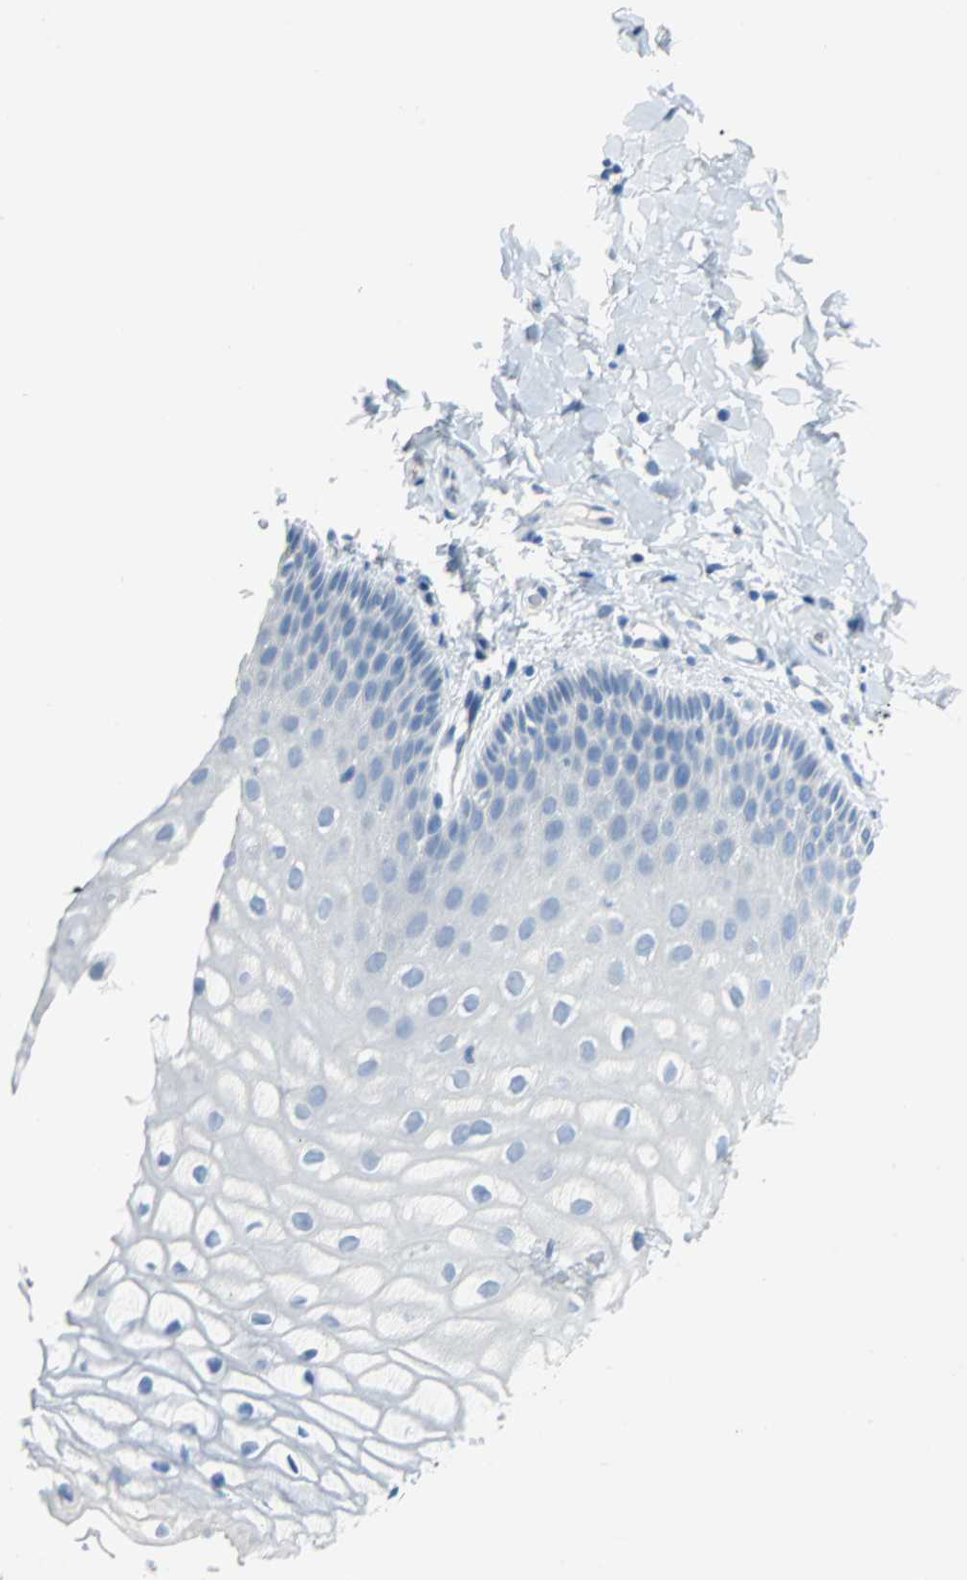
{"staining": {"intensity": "negative", "quantity": "none", "location": "none"}, "tissue": "vagina", "cell_type": "Squamous epithelial cells", "image_type": "normal", "snomed": [{"axis": "morphology", "description": "Normal tissue, NOS"}, {"axis": "topography", "description": "Vagina"}], "caption": "Immunohistochemistry (IHC) micrograph of normal vagina: human vagina stained with DAB (3,3'-diaminobenzidine) reveals no significant protein staining in squamous epithelial cells. (DAB (3,3'-diaminobenzidine) immunohistochemistry (IHC) visualized using brightfield microscopy, high magnification).", "gene": "PKLR", "patient": {"sex": "female", "age": 55}}